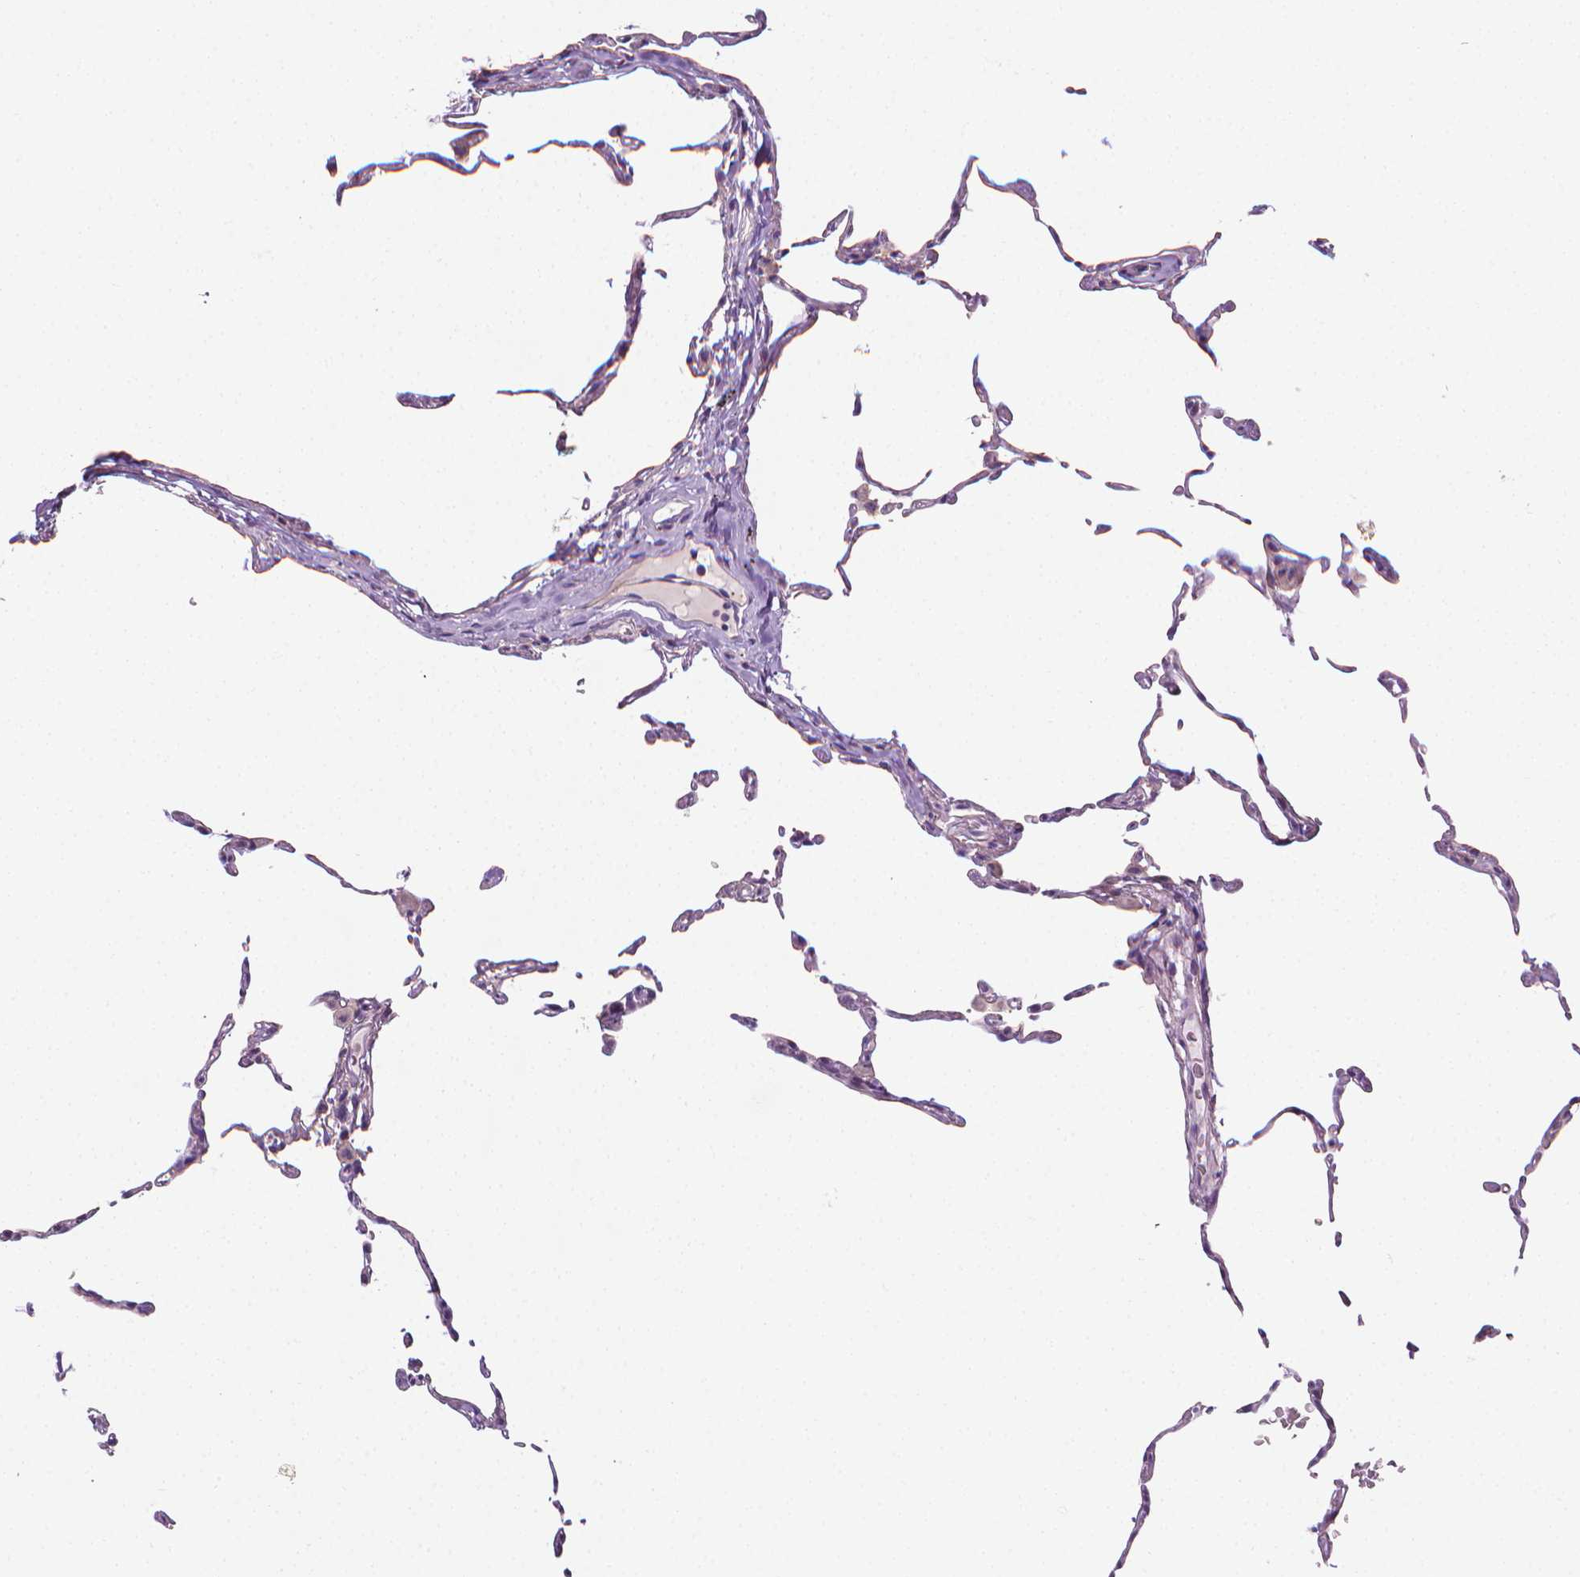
{"staining": {"intensity": "negative", "quantity": "none", "location": "none"}, "tissue": "lung", "cell_type": "Alveolar cells", "image_type": "normal", "snomed": [{"axis": "morphology", "description": "Normal tissue, NOS"}, {"axis": "topography", "description": "Lung"}], "caption": "IHC image of benign human lung stained for a protein (brown), which displays no staining in alveolar cells.", "gene": "MCOLN3", "patient": {"sex": "female", "age": 57}}